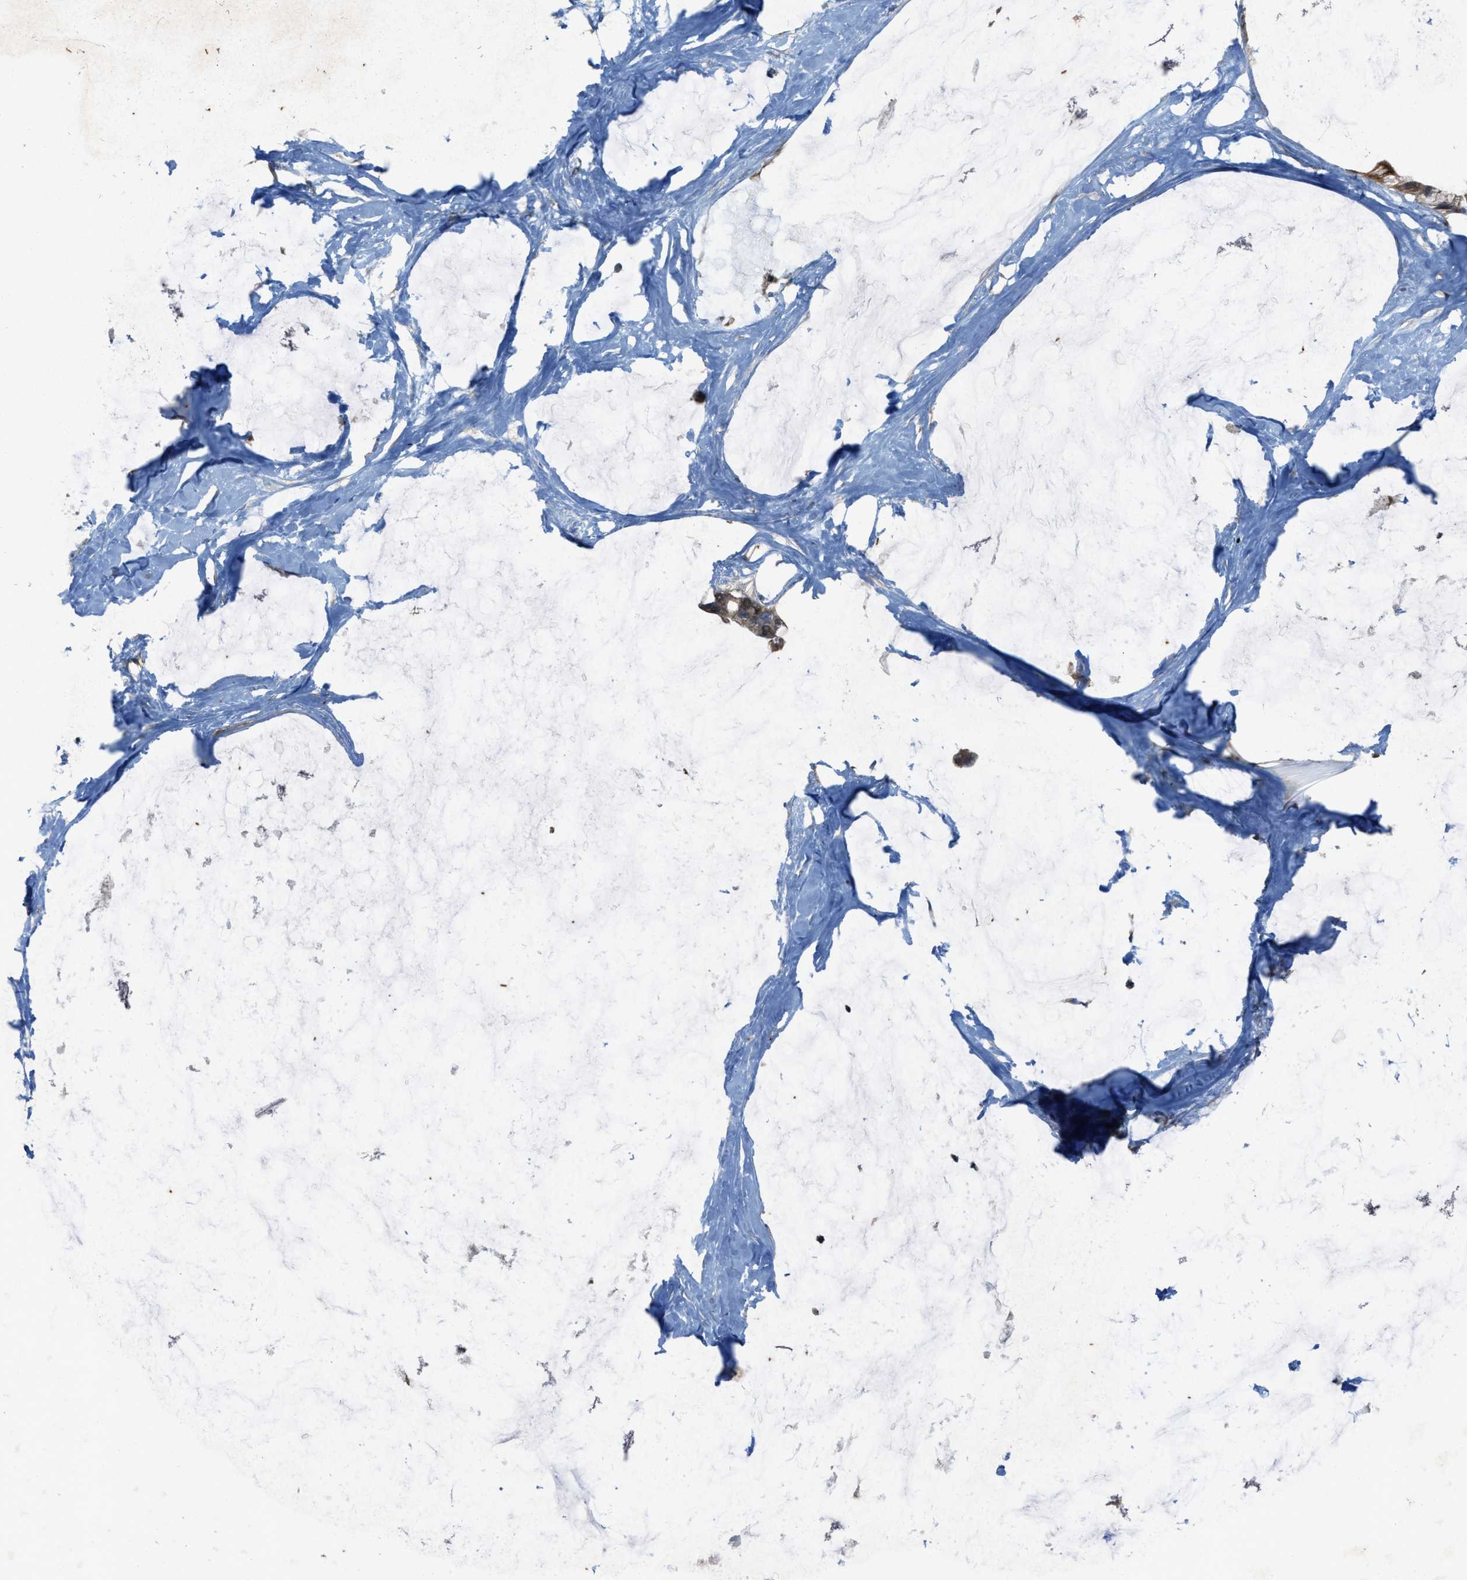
{"staining": {"intensity": "moderate", "quantity": "25%-75%", "location": "cytoplasmic/membranous"}, "tissue": "ovarian cancer", "cell_type": "Tumor cells", "image_type": "cancer", "snomed": [{"axis": "morphology", "description": "Cystadenocarcinoma, mucinous, NOS"}, {"axis": "topography", "description": "Ovary"}], "caption": "Human mucinous cystadenocarcinoma (ovarian) stained with a brown dye exhibits moderate cytoplasmic/membranous positive expression in about 25%-75% of tumor cells.", "gene": "PLAA", "patient": {"sex": "female", "age": 39}}